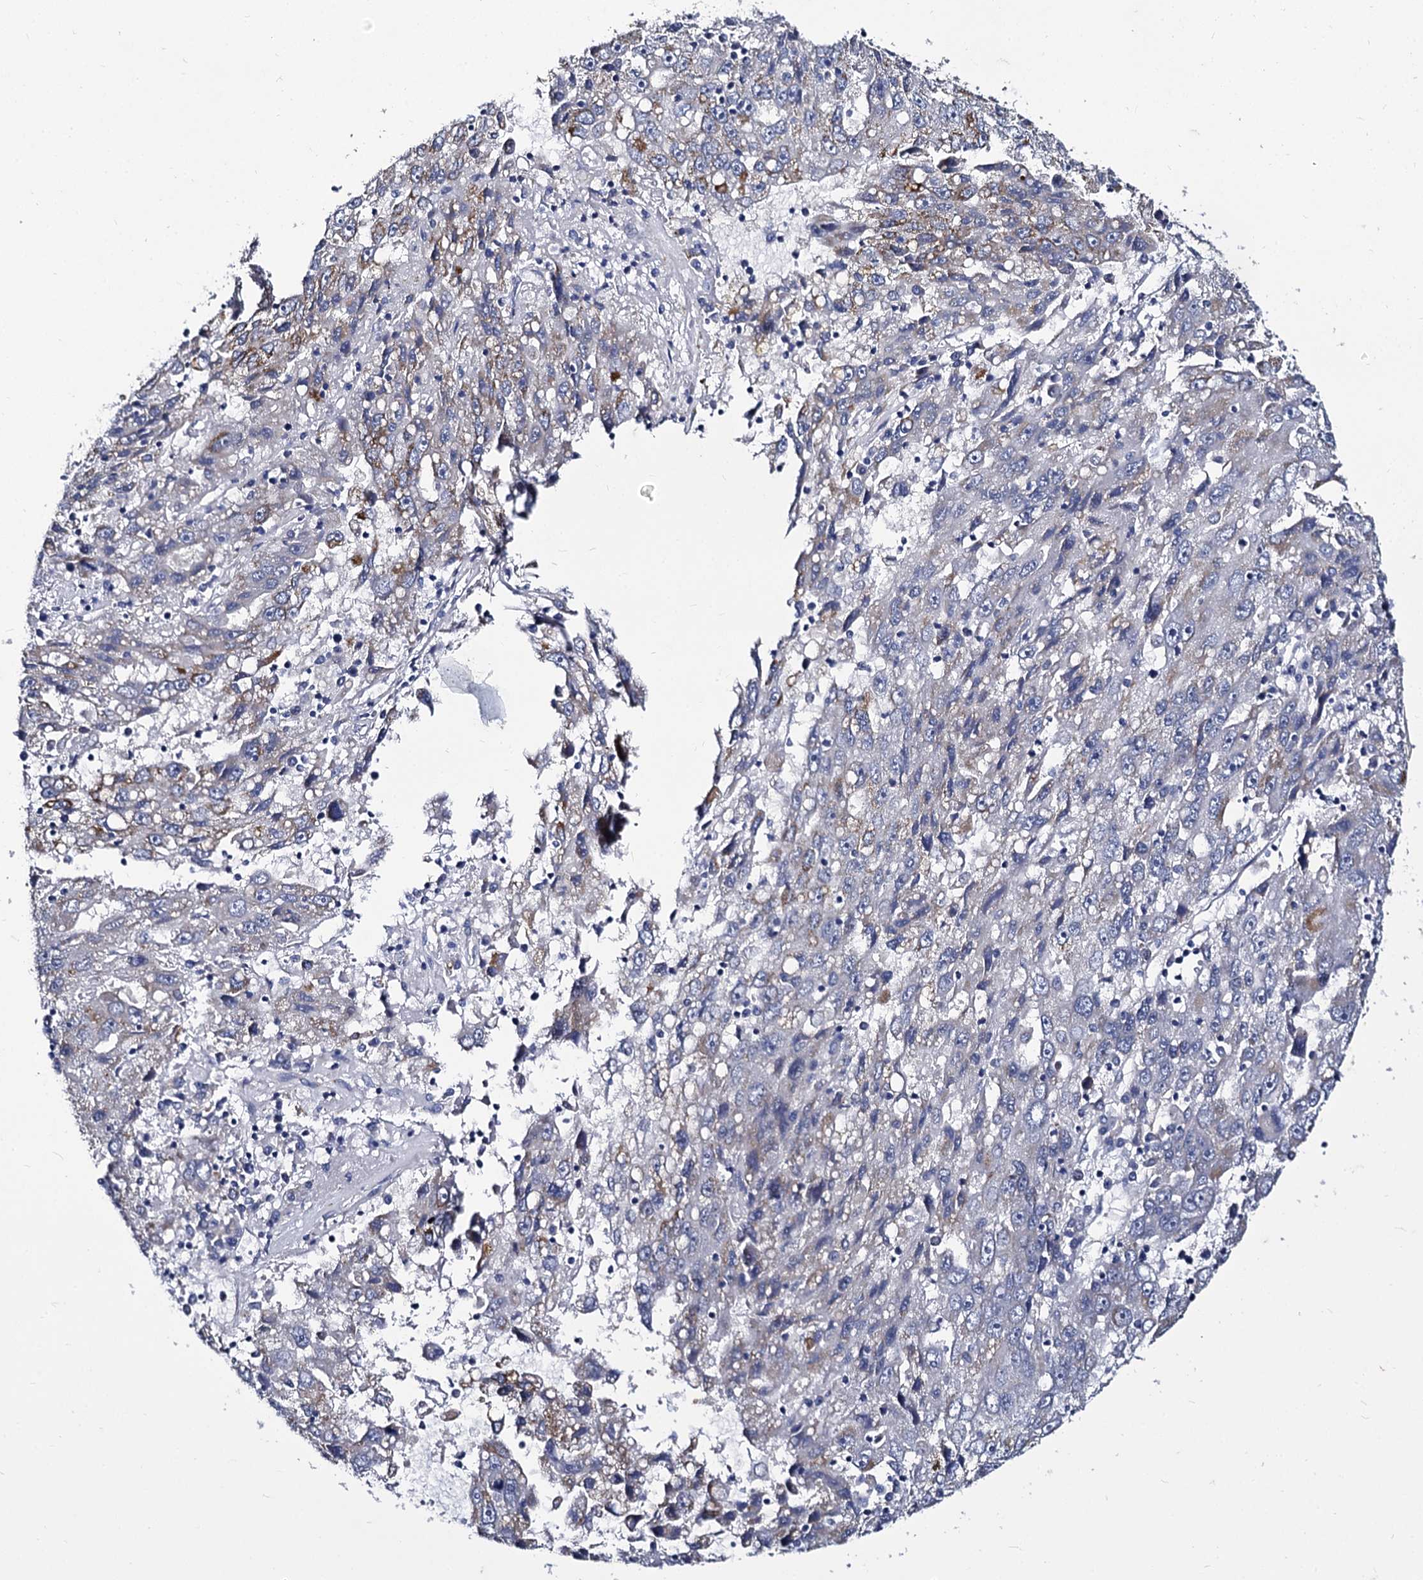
{"staining": {"intensity": "moderate", "quantity": "<25%", "location": "cytoplasmic/membranous"}, "tissue": "liver cancer", "cell_type": "Tumor cells", "image_type": "cancer", "snomed": [{"axis": "morphology", "description": "Carcinoma, Hepatocellular, NOS"}, {"axis": "topography", "description": "Liver"}], "caption": "Liver cancer was stained to show a protein in brown. There is low levels of moderate cytoplasmic/membranous expression in approximately <25% of tumor cells. Using DAB (3,3'-diaminobenzidine) (brown) and hematoxylin (blue) stains, captured at high magnification using brightfield microscopy.", "gene": "PANX2", "patient": {"sex": "male", "age": 49}}